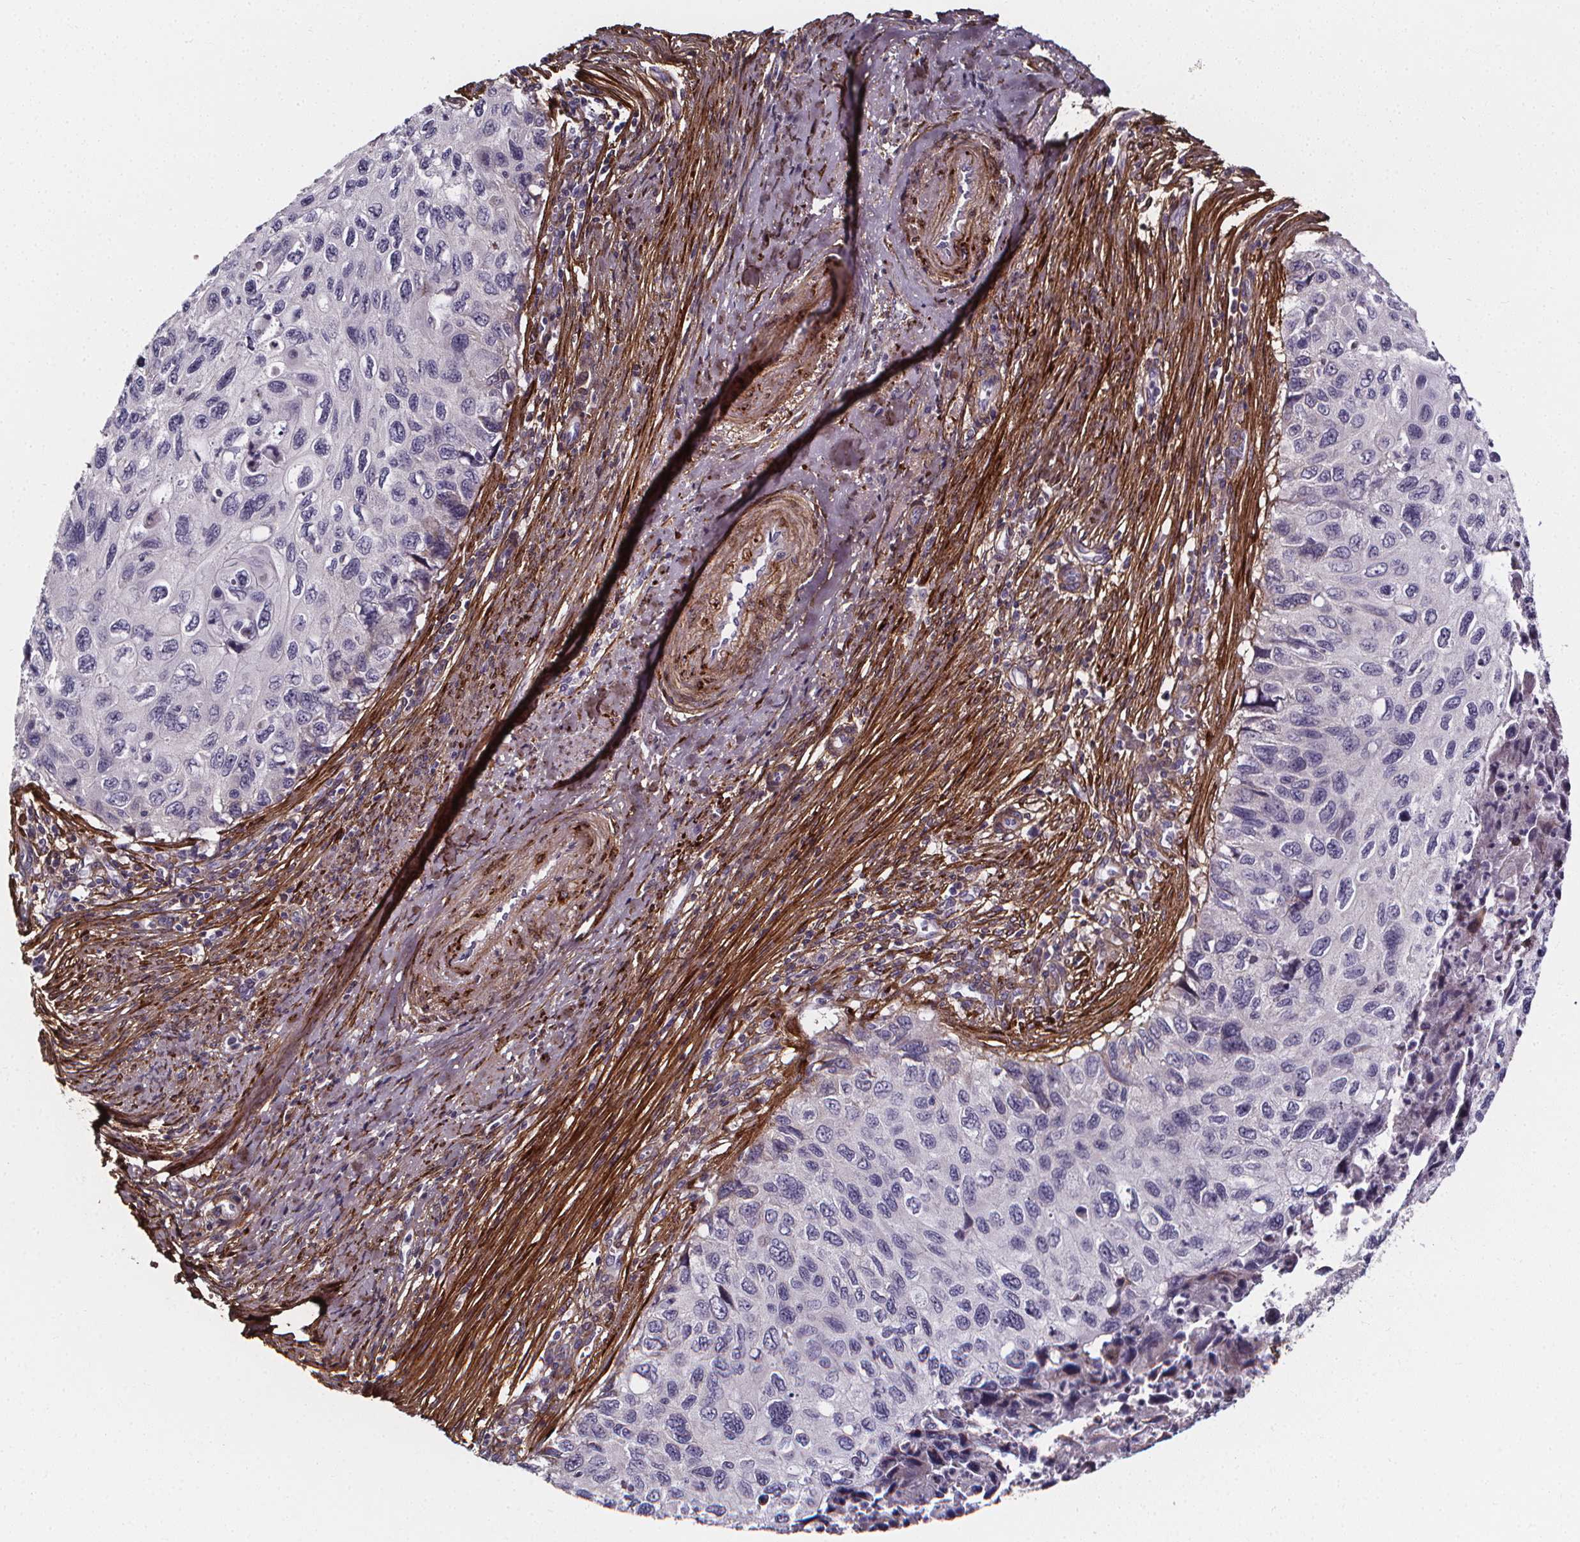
{"staining": {"intensity": "negative", "quantity": "none", "location": "none"}, "tissue": "cervical cancer", "cell_type": "Tumor cells", "image_type": "cancer", "snomed": [{"axis": "morphology", "description": "Squamous cell carcinoma, NOS"}, {"axis": "topography", "description": "Cervix"}], "caption": "Human cervical cancer stained for a protein using IHC exhibits no expression in tumor cells.", "gene": "AEBP1", "patient": {"sex": "female", "age": 70}}